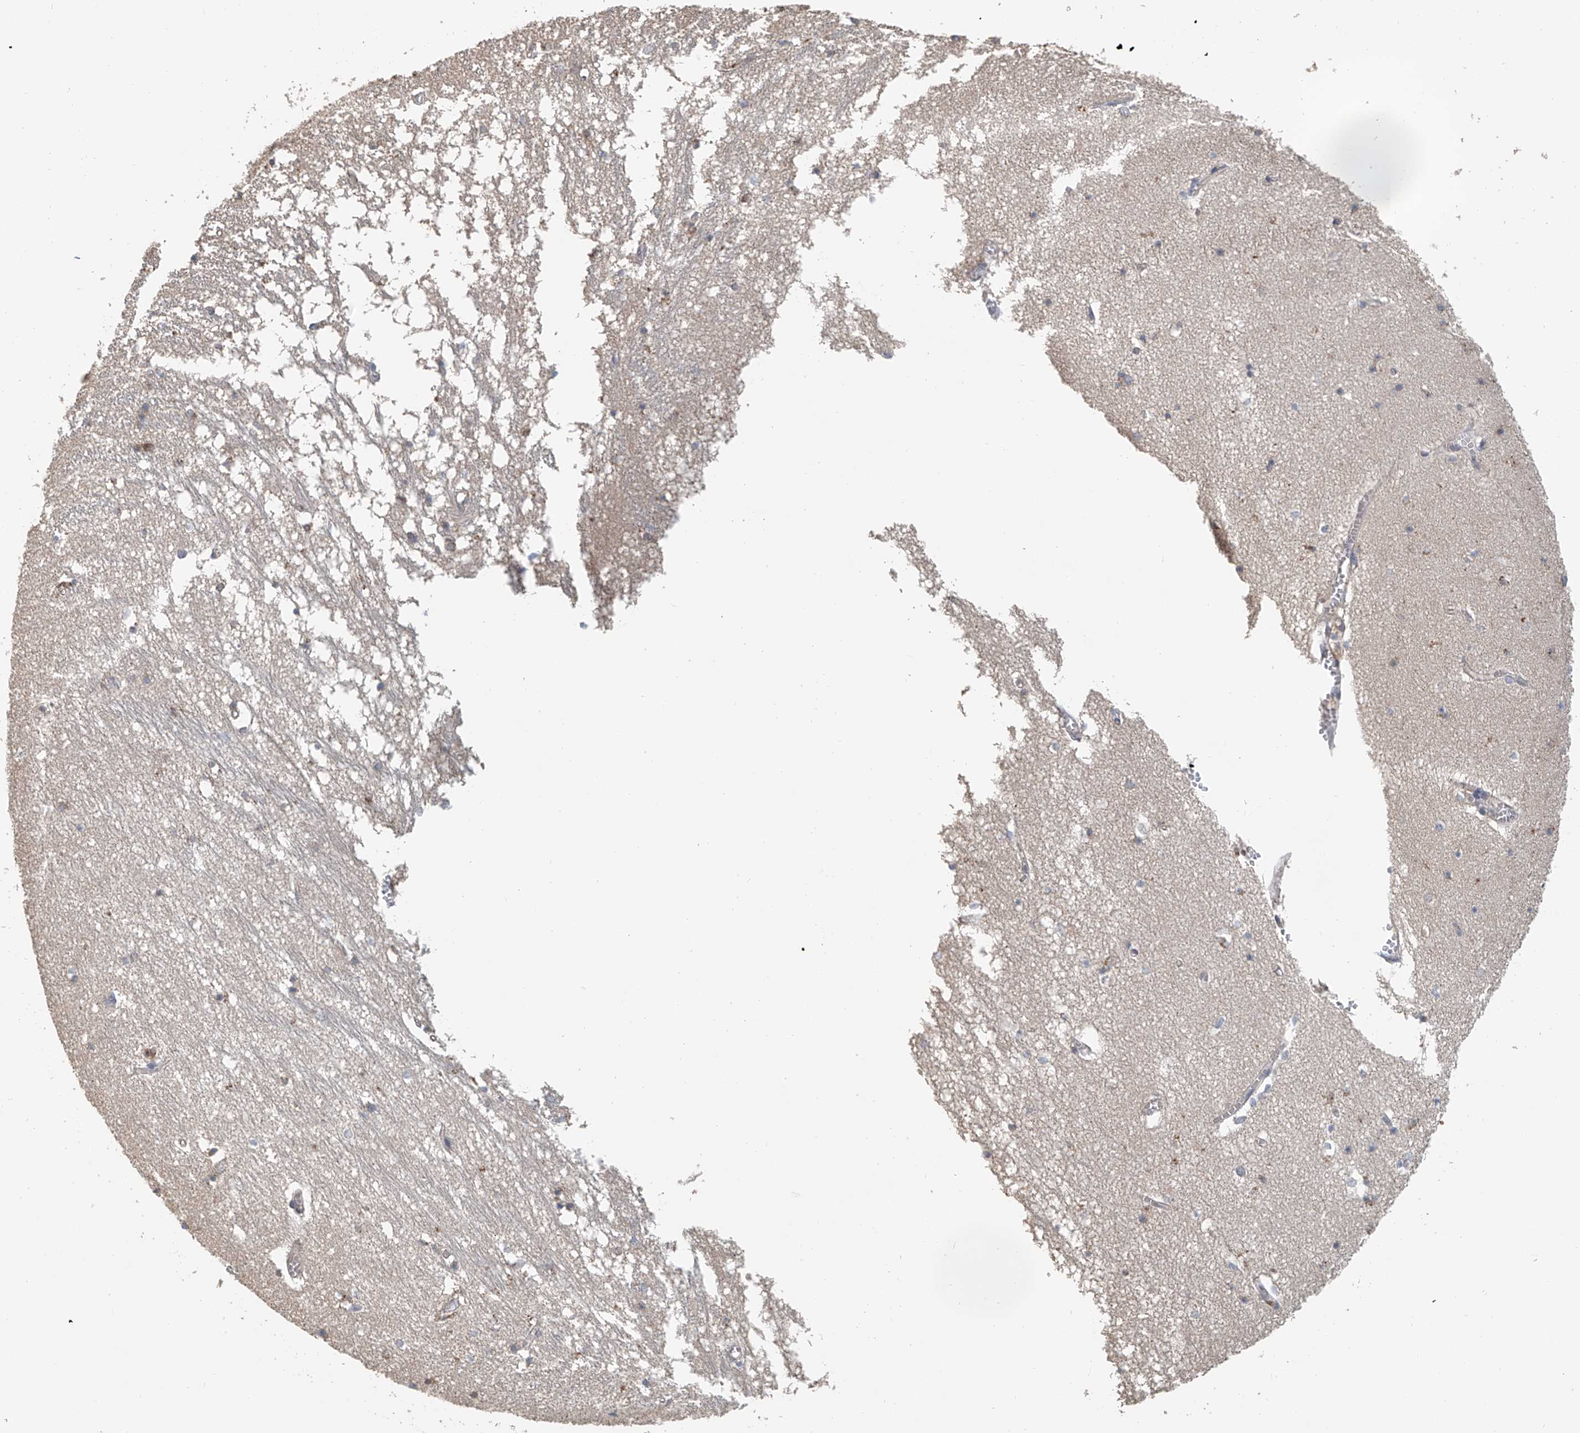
{"staining": {"intensity": "weak", "quantity": "<25%", "location": "cytoplasmic/membranous"}, "tissue": "hippocampus", "cell_type": "Glial cells", "image_type": "normal", "snomed": [{"axis": "morphology", "description": "Normal tissue, NOS"}, {"axis": "topography", "description": "Hippocampus"}], "caption": "Immunohistochemistry (IHC) of benign human hippocampus demonstrates no staining in glial cells.", "gene": "FRYL", "patient": {"sex": "male", "age": 70}}